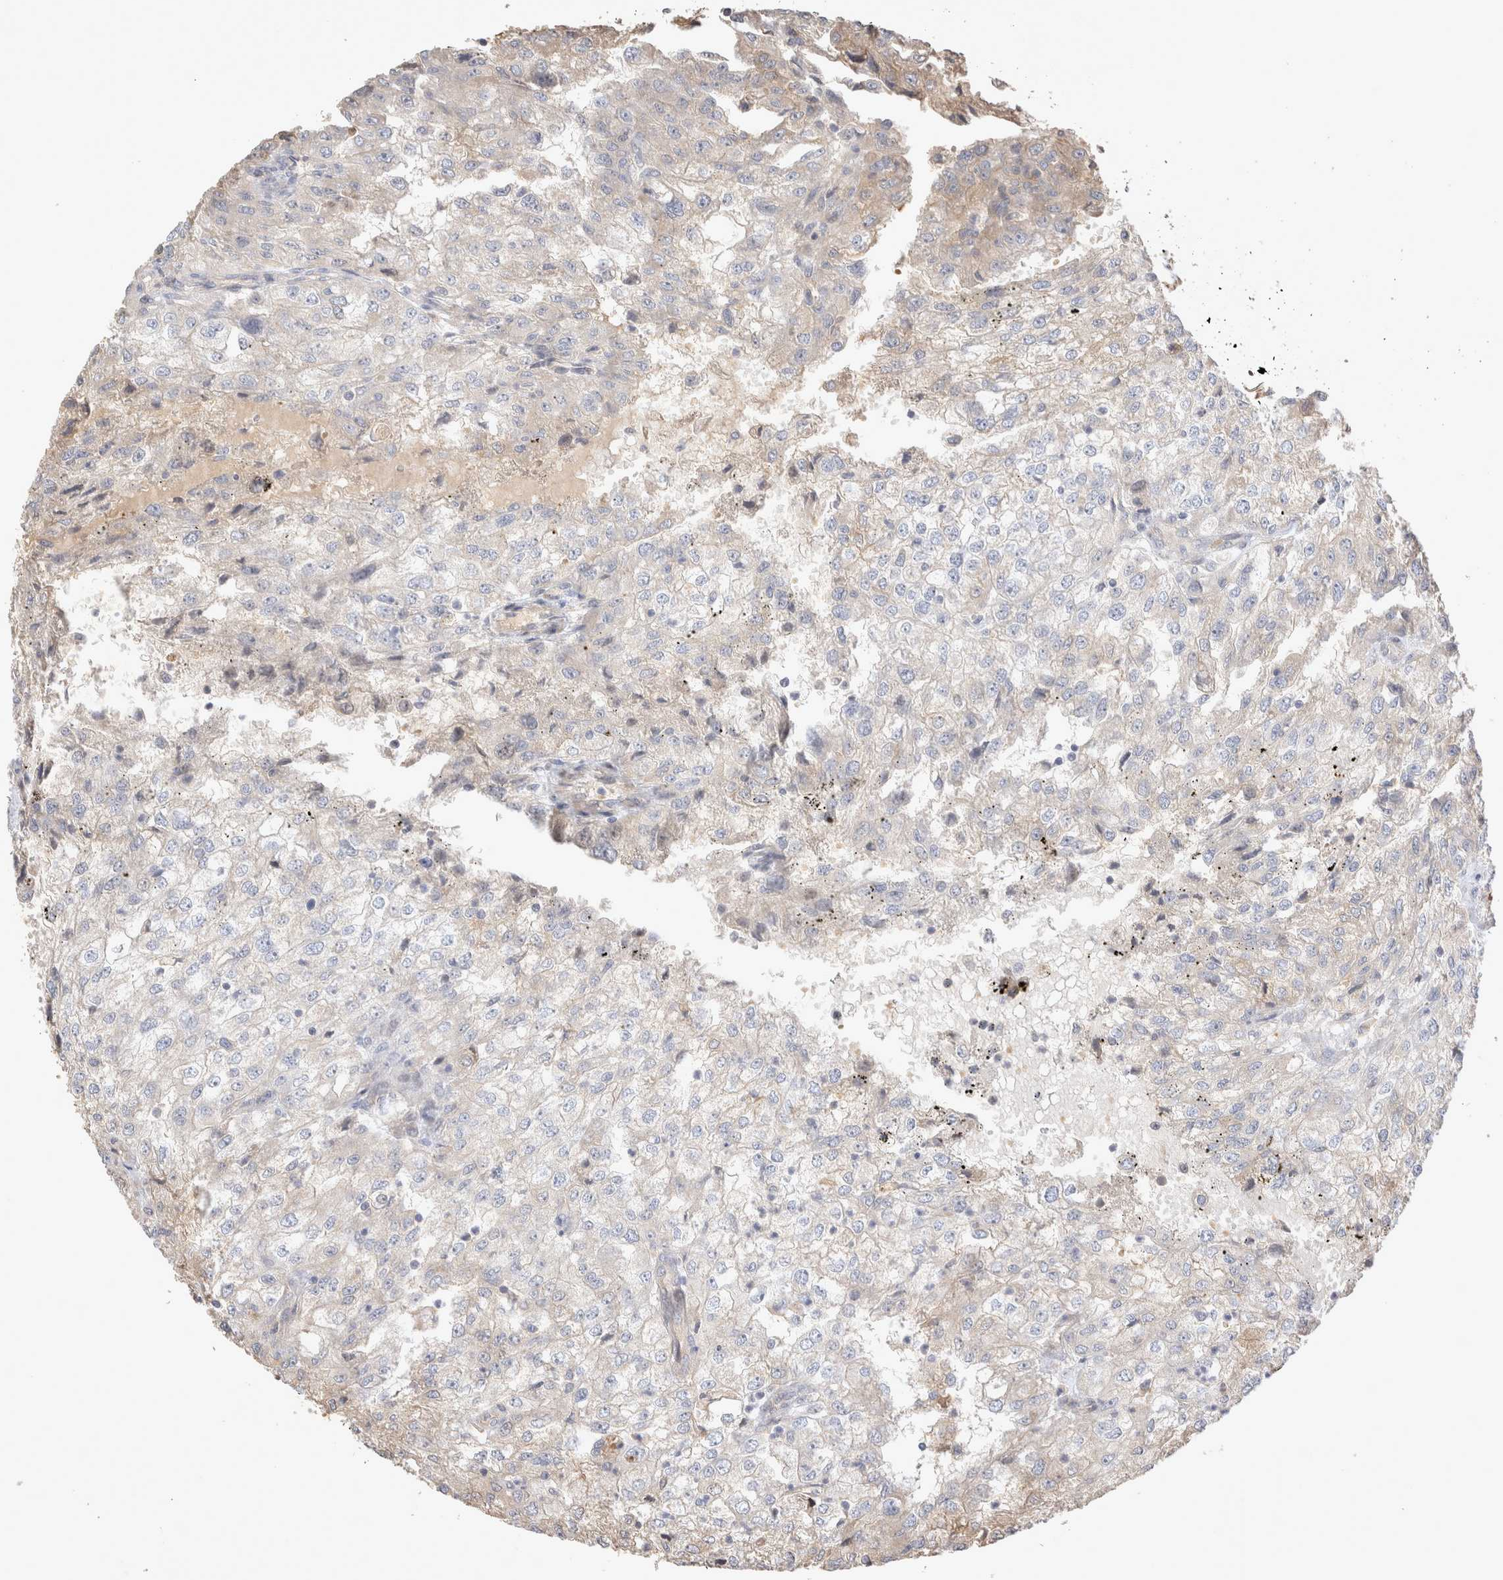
{"staining": {"intensity": "weak", "quantity": "<25%", "location": "cytoplasmic/membranous"}, "tissue": "renal cancer", "cell_type": "Tumor cells", "image_type": "cancer", "snomed": [{"axis": "morphology", "description": "Adenocarcinoma, NOS"}, {"axis": "topography", "description": "Kidney"}], "caption": "Renal cancer stained for a protein using IHC displays no staining tumor cells.", "gene": "NMU", "patient": {"sex": "female", "age": 54}}